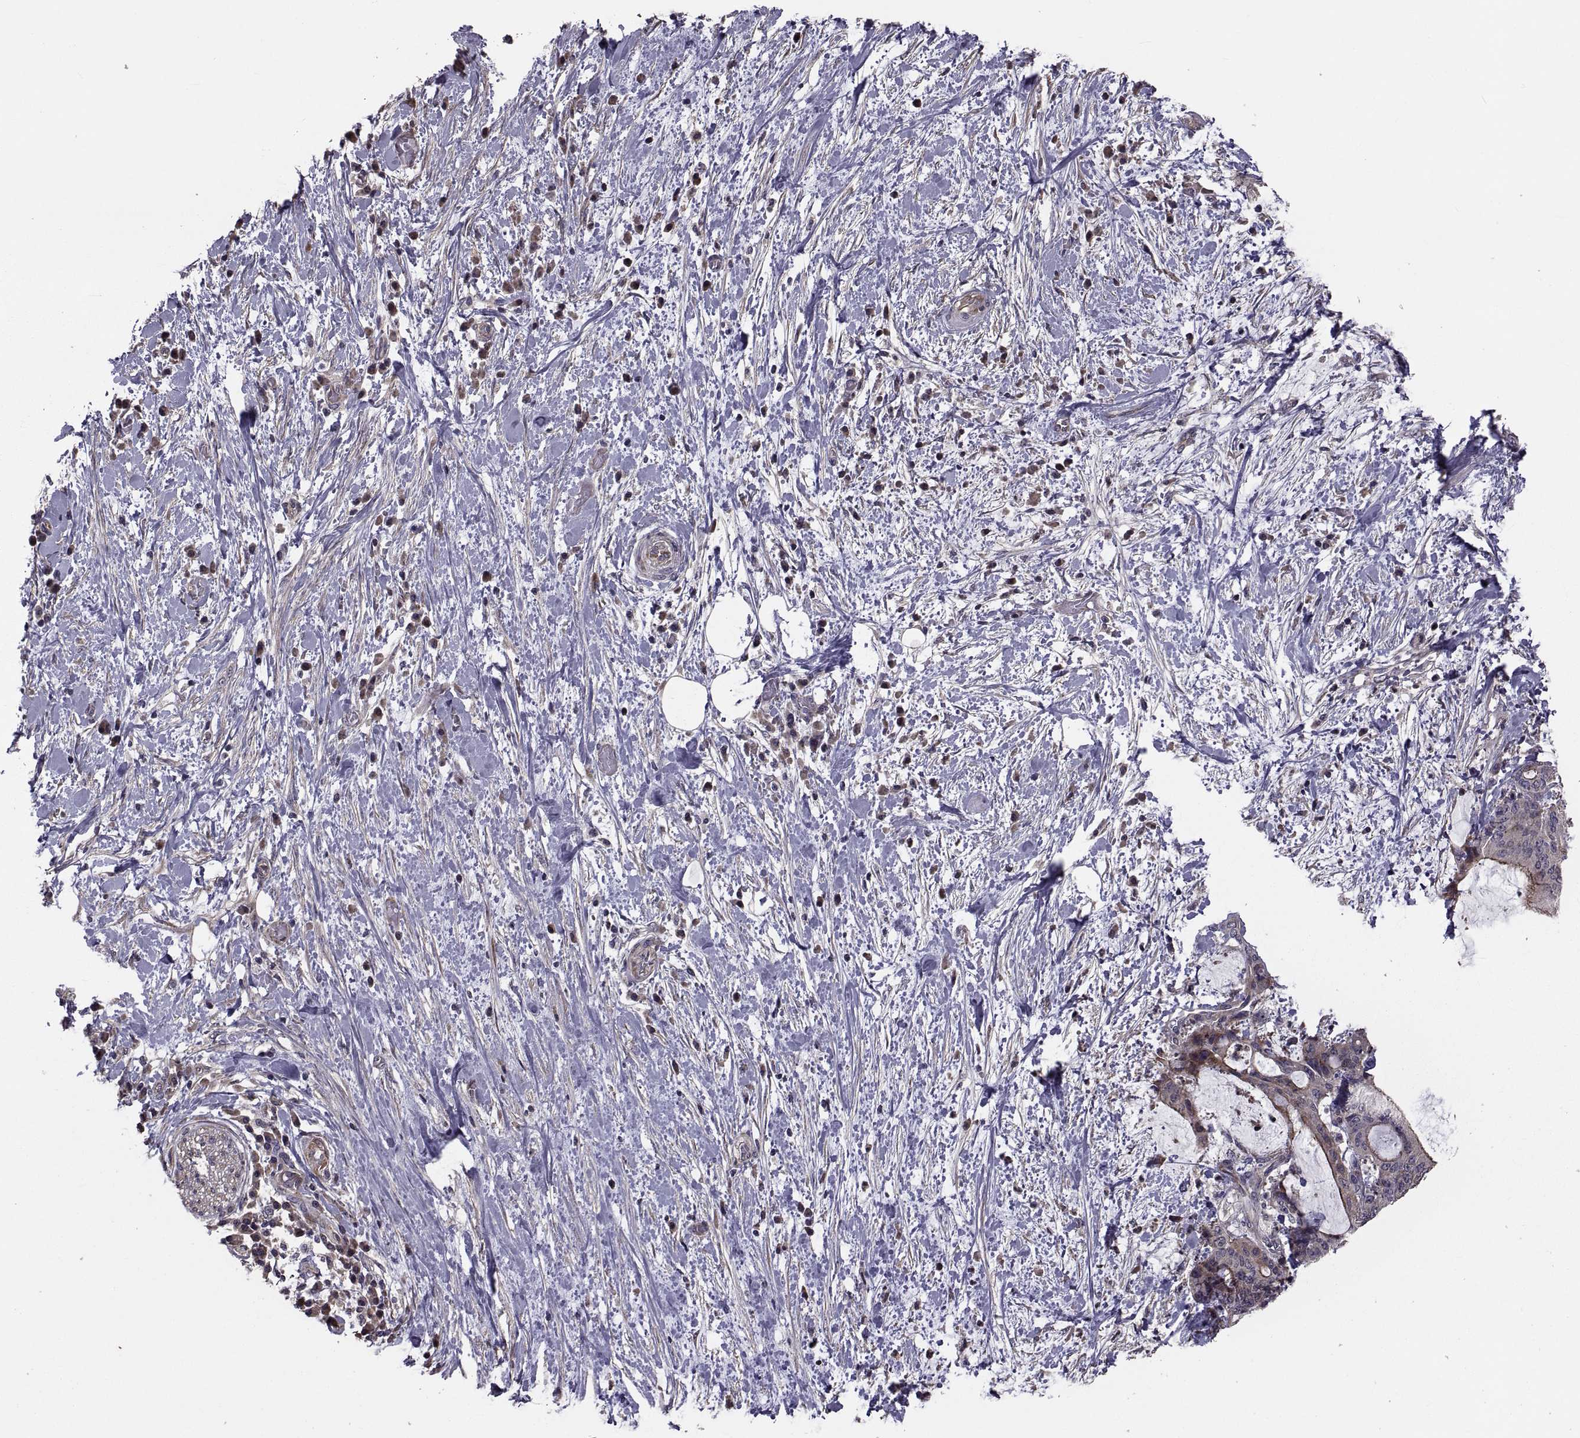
{"staining": {"intensity": "moderate", "quantity": "<25%", "location": "cytoplasmic/membranous"}, "tissue": "liver cancer", "cell_type": "Tumor cells", "image_type": "cancer", "snomed": [{"axis": "morphology", "description": "Cholangiocarcinoma"}, {"axis": "topography", "description": "Liver"}], "caption": "Approximately <25% of tumor cells in human liver cholangiocarcinoma show moderate cytoplasmic/membranous protein staining as visualized by brown immunohistochemical staining.", "gene": "PMM2", "patient": {"sex": "female", "age": 73}}